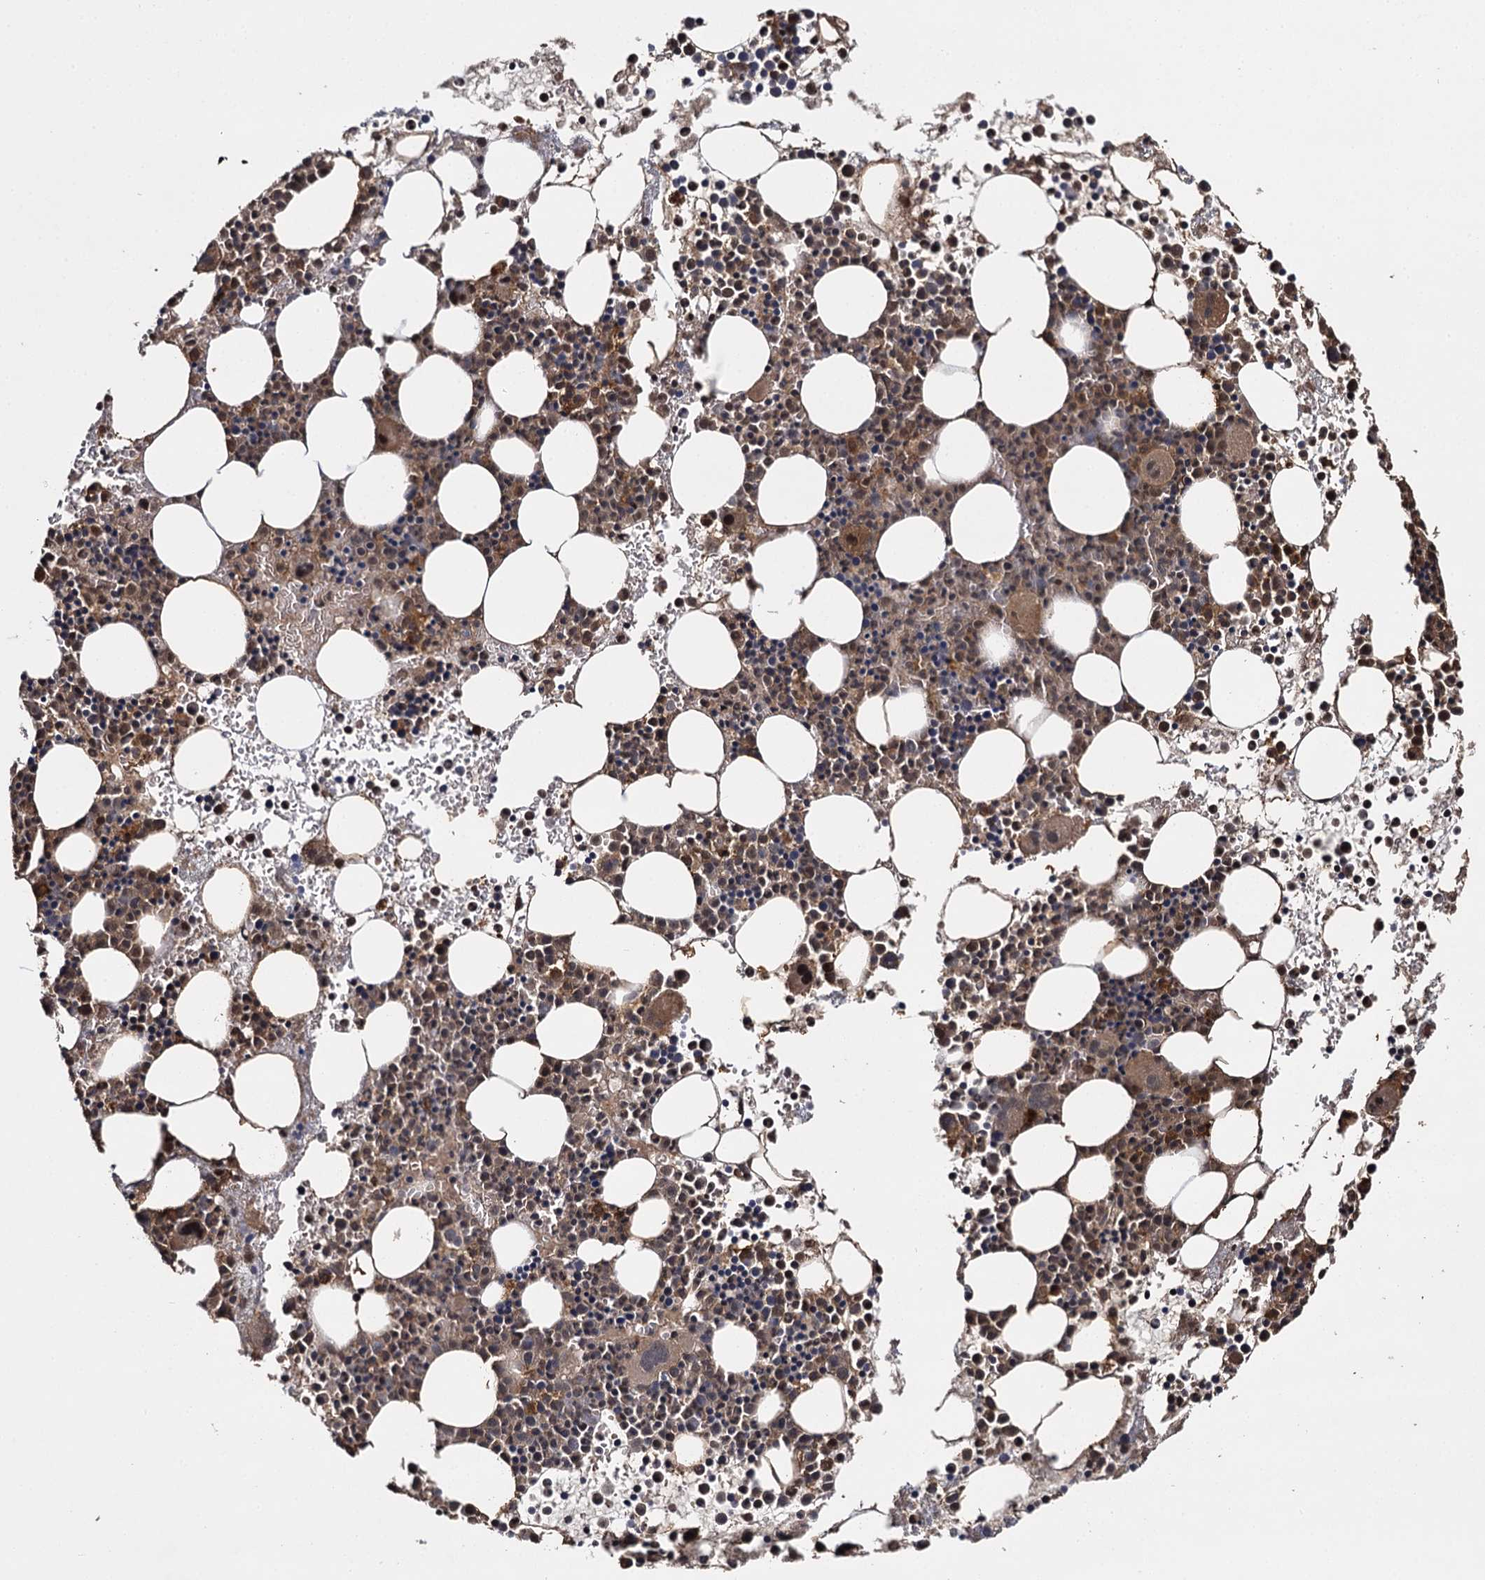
{"staining": {"intensity": "moderate", "quantity": "25%-75%", "location": "cytoplasmic/membranous,nuclear"}, "tissue": "bone marrow", "cell_type": "Hematopoietic cells", "image_type": "normal", "snomed": [{"axis": "morphology", "description": "Normal tissue, NOS"}, {"axis": "topography", "description": "Bone marrow"}], "caption": "Protein expression analysis of benign bone marrow demonstrates moderate cytoplasmic/membranous,nuclear staining in approximately 25%-75% of hematopoietic cells.", "gene": "SLC46A3", "patient": {"sex": "female", "age": 76}}